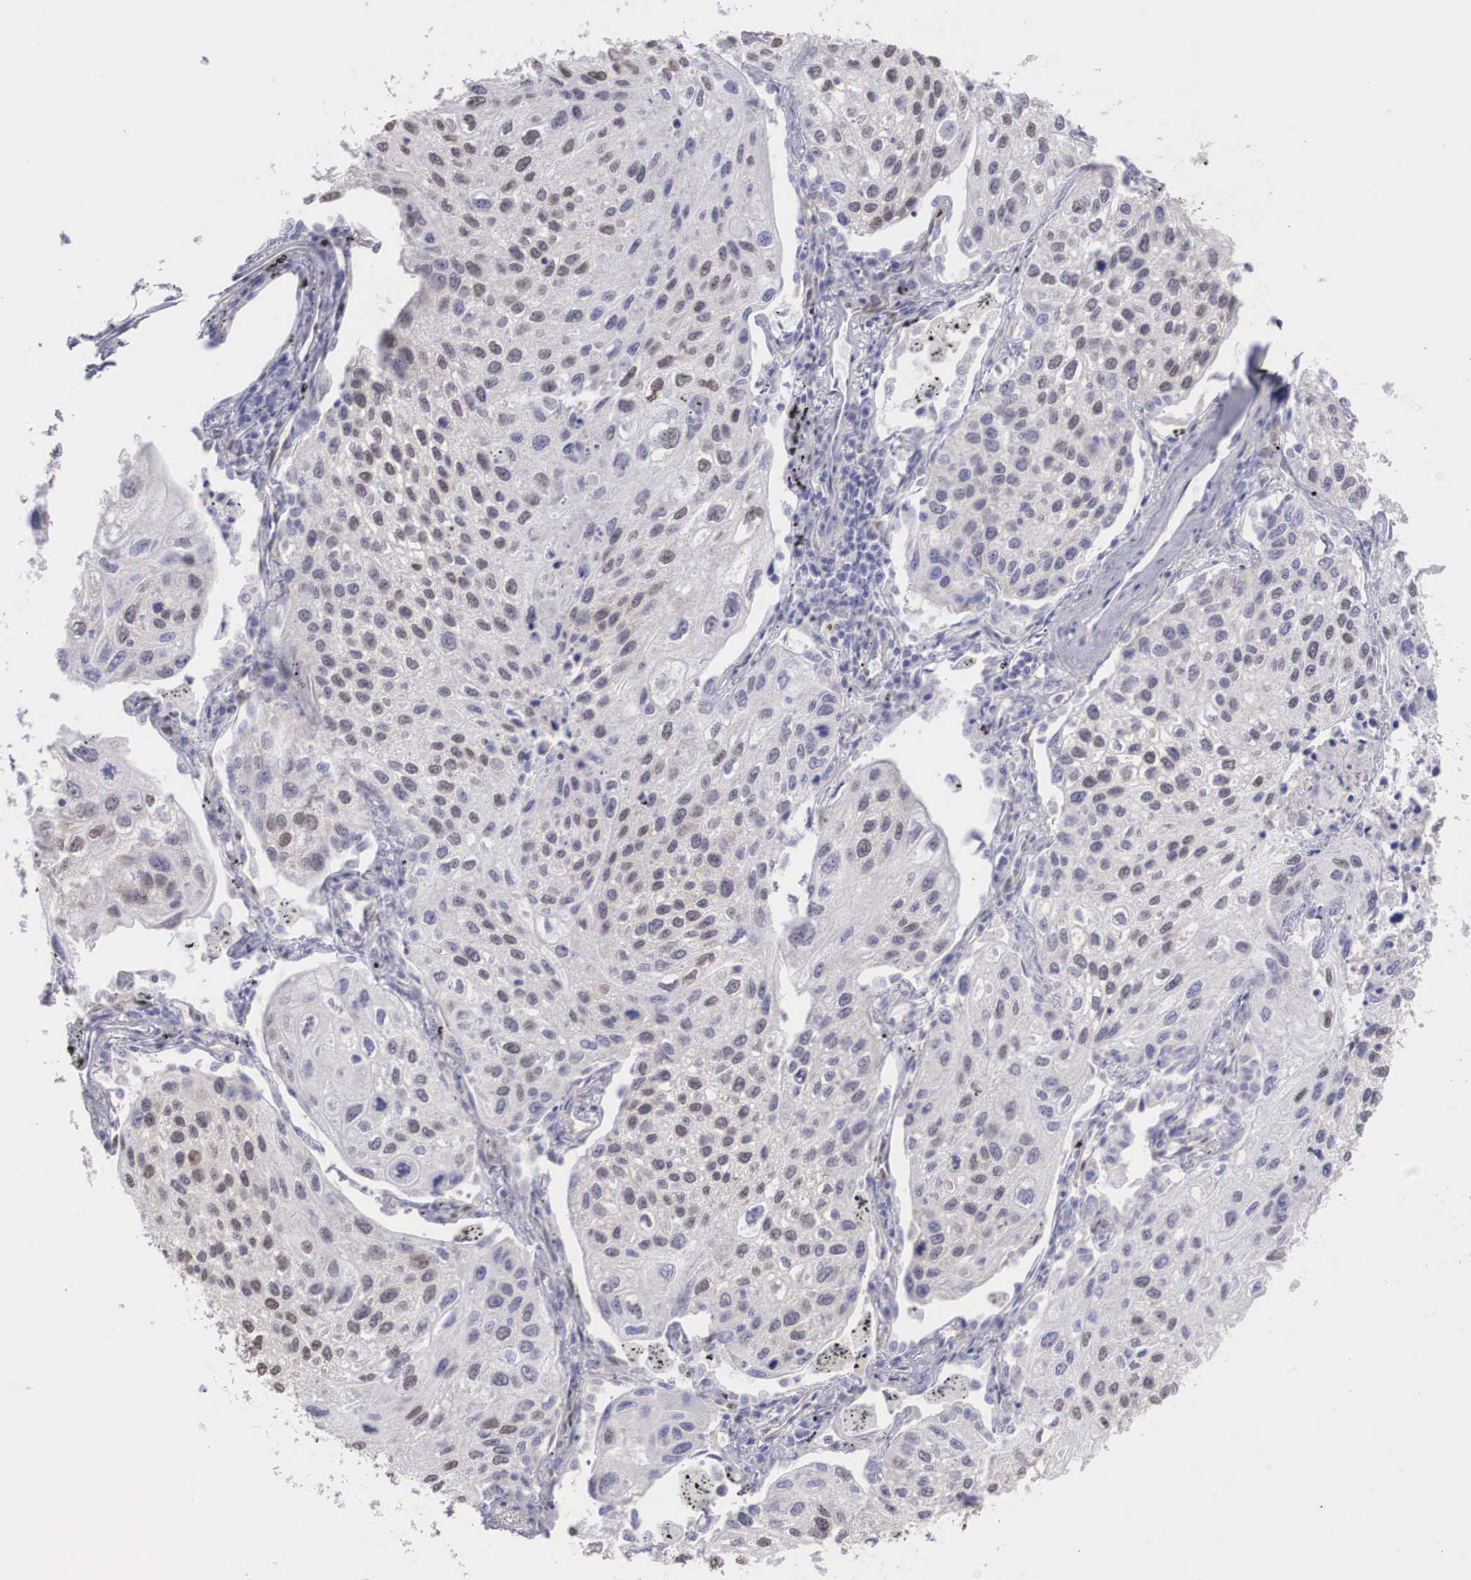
{"staining": {"intensity": "negative", "quantity": "none", "location": "none"}, "tissue": "lung cancer", "cell_type": "Tumor cells", "image_type": "cancer", "snomed": [{"axis": "morphology", "description": "Squamous cell carcinoma, NOS"}, {"axis": "topography", "description": "Lung"}], "caption": "Image shows no significant protein expression in tumor cells of lung squamous cell carcinoma.", "gene": "HMGN5", "patient": {"sex": "male", "age": 75}}